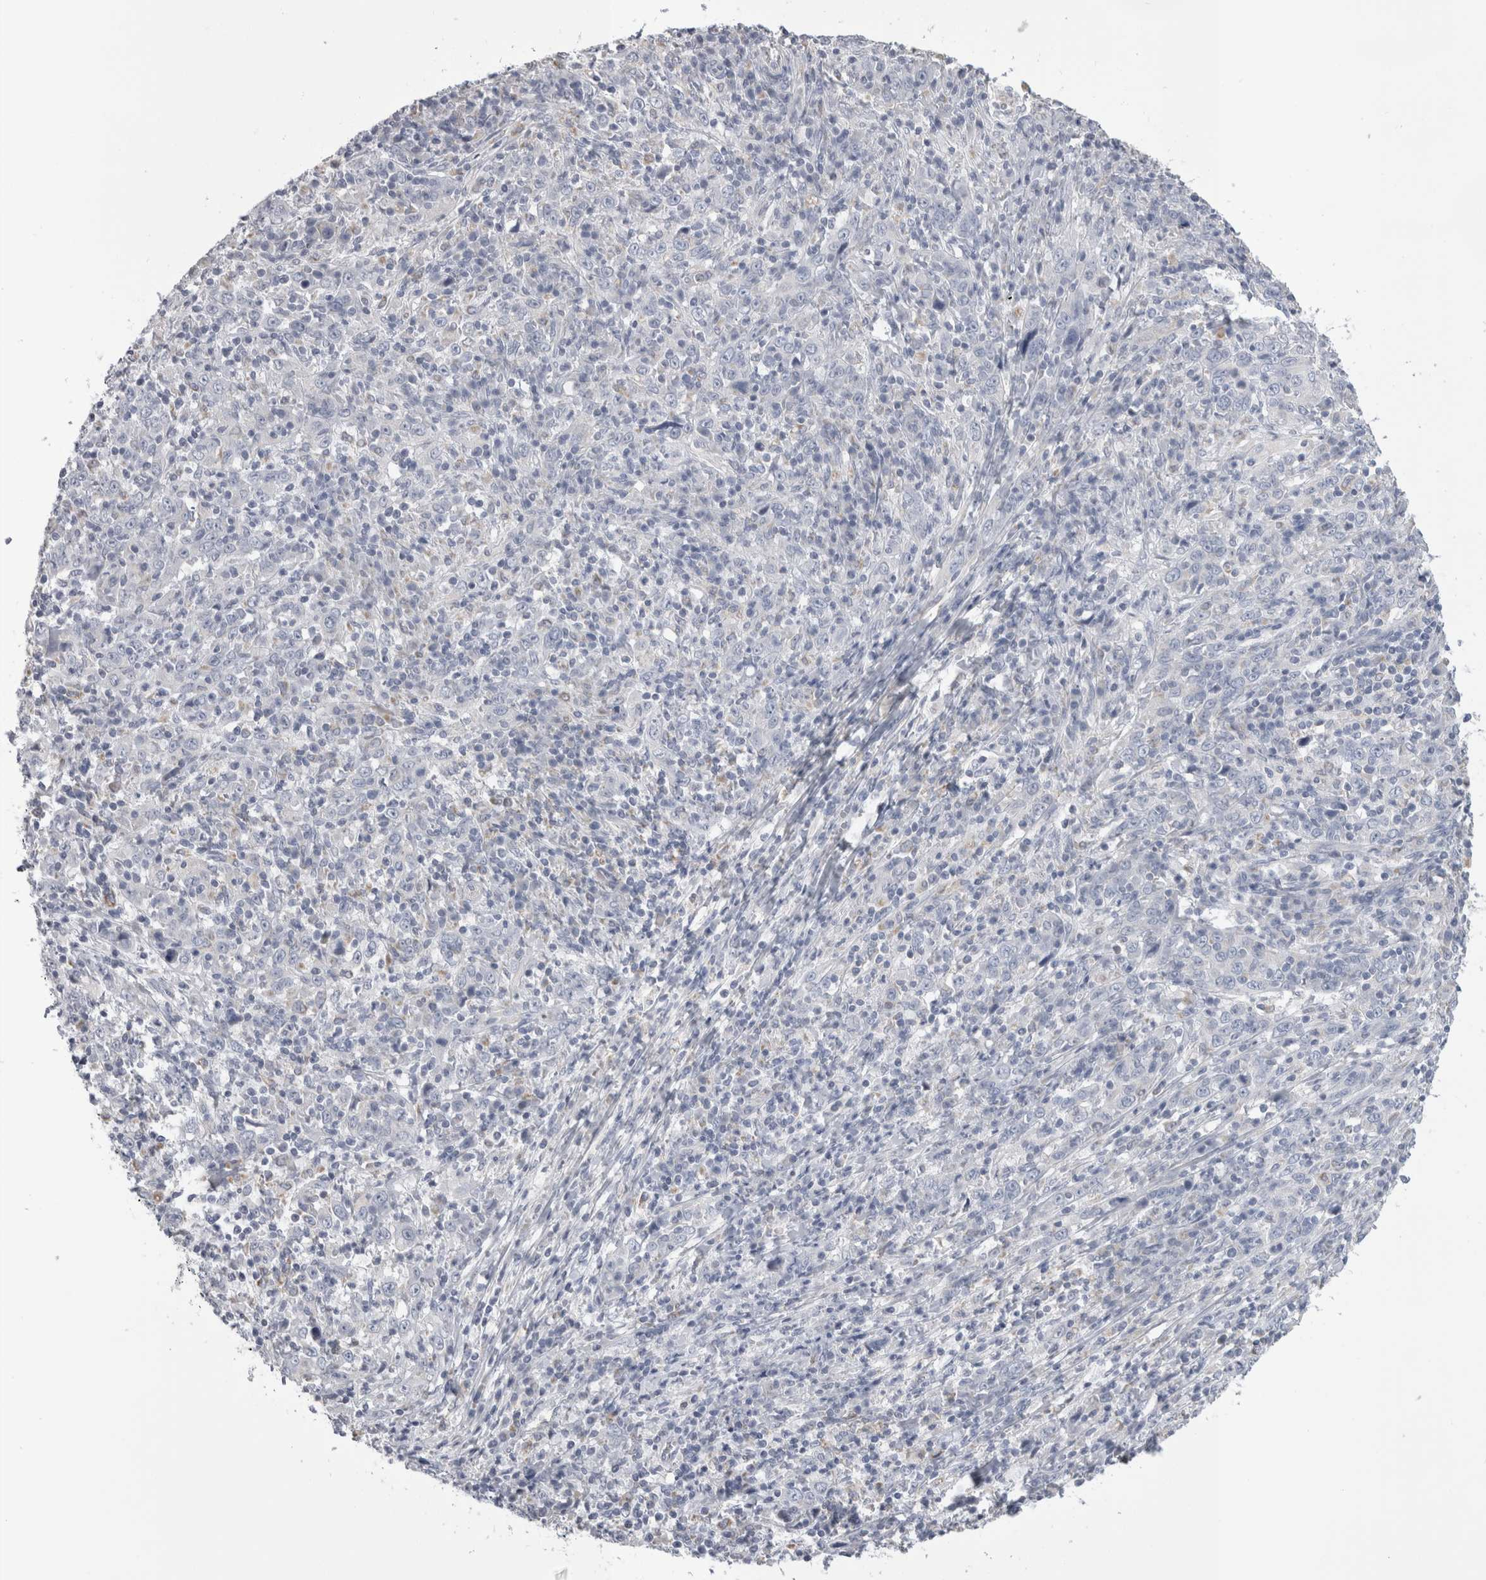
{"staining": {"intensity": "negative", "quantity": "none", "location": "none"}, "tissue": "cervical cancer", "cell_type": "Tumor cells", "image_type": "cancer", "snomed": [{"axis": "morphology", "description": "Squamous cell carcinoma, NOS"}, {"axis": "topography", "description": "Cervix"}], "caption": "A high-resolution photomicrograph shows immunohistochemistry staining of squamous cell carcinoma (cervical), which exhibits no significant staining in tumor cells. (Brightfield microscopy of DAB immunohistochemistry (IHC) at high magnification).", "gene": "DHRS4", "patient": {"sex": "female", "age": 46}}